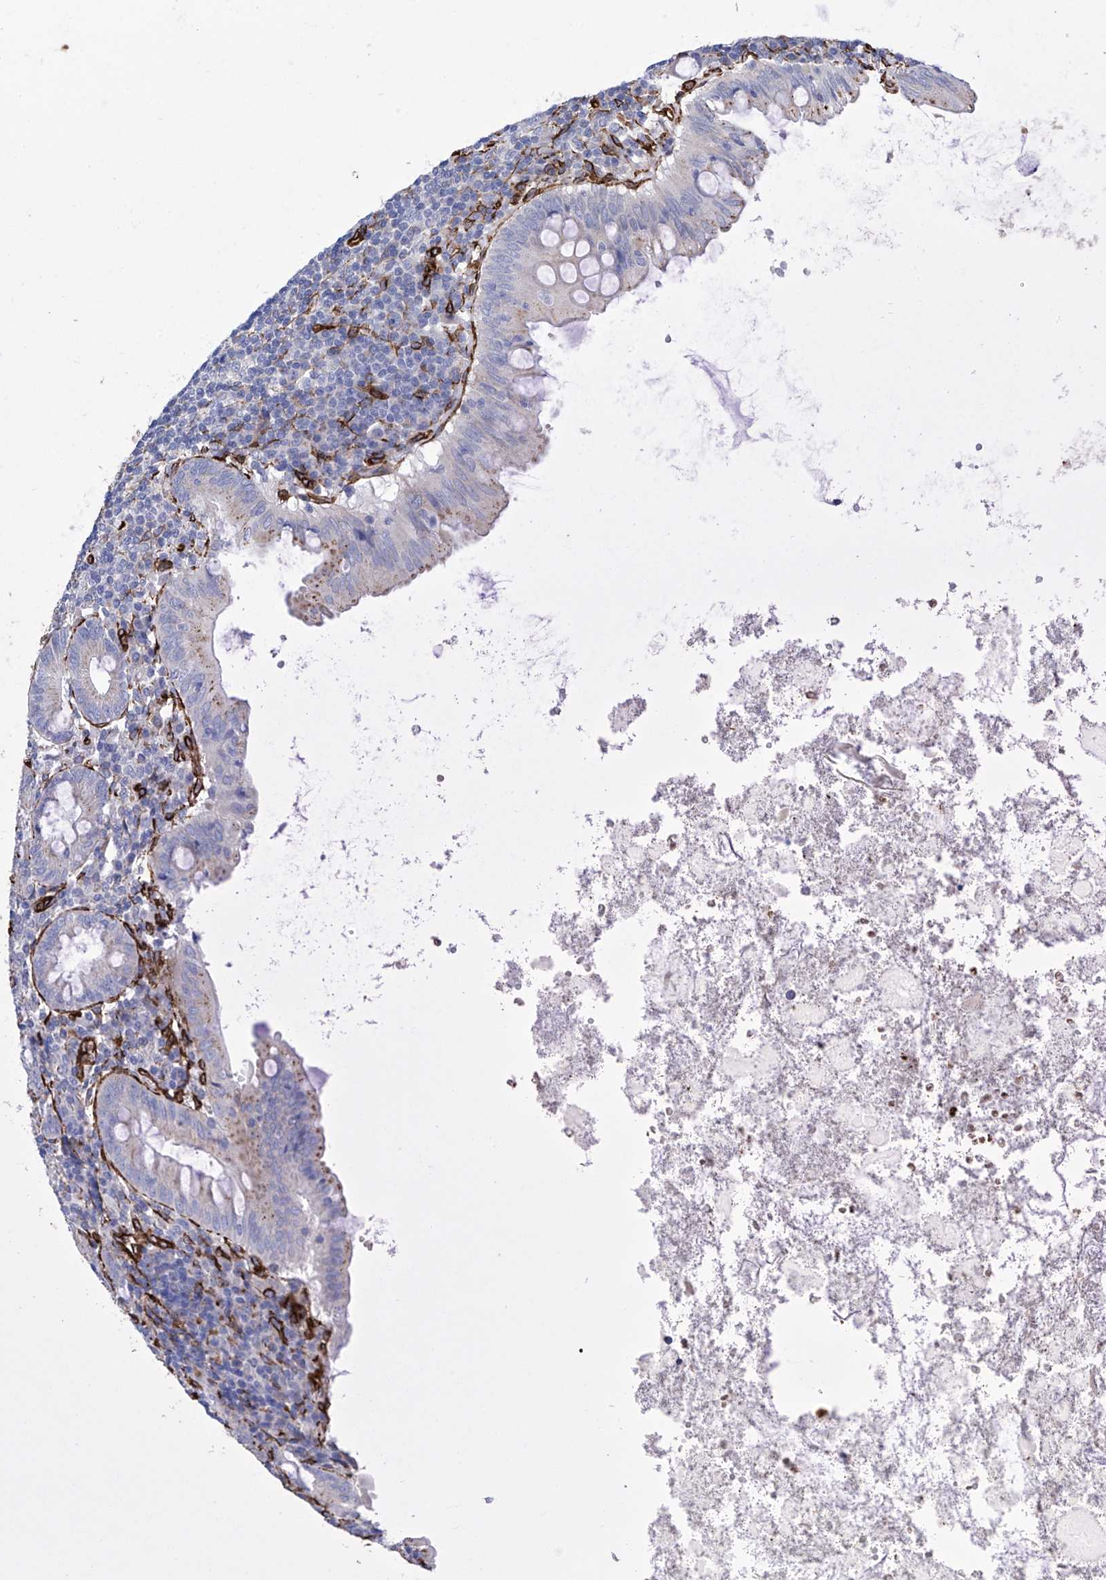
{"staining": {"intensity": "negative", "quantity": "none", "location": "none"}, "tissue": "appendix", "cell_type": "Glandular cells", "image_type": "normal", "snomed": [{"axis": "morphology", "description": "Normal tissue, NOS"}, {"axis": "topography", "description": "Appendix"}], "caption": "The immunohistochemistry histopathology image has no significant positivity in glandular cells of appendix.", "gene": "UBTD1", "patient": {"sex": "female", "age": 54}}